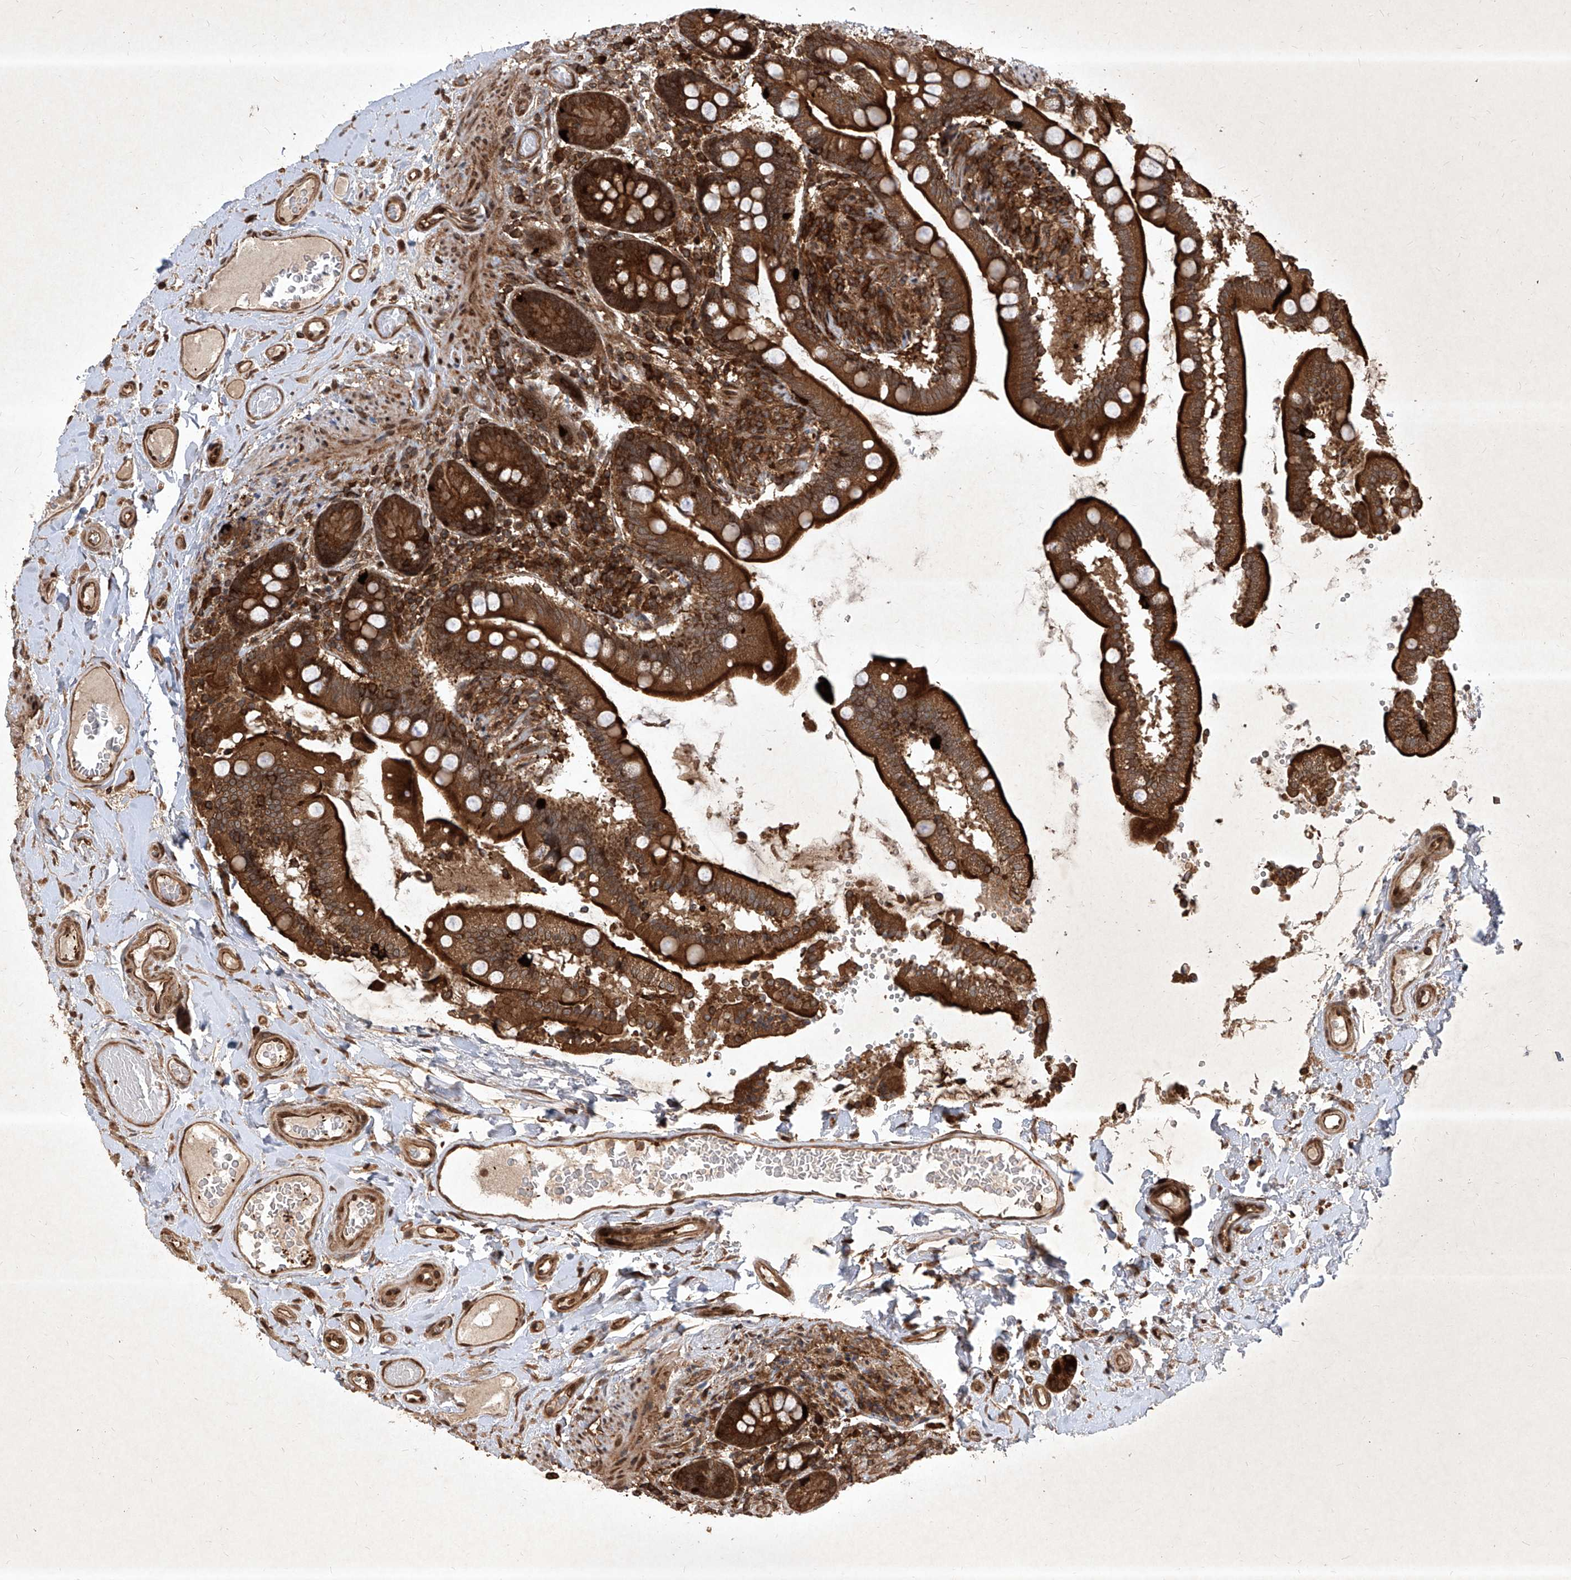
{"staining": {"intensity": "strong", "quantity": ">75%", "location": "cytoplasmic/membranous"}, "tissue": "small intestine", "cell_type": "Glandular cells", "image_type": "normal", "snomed": [{"axis": "morphology", "description": "Normal tissue, NOS"}, {"axis": "topography", "description": "Small intestine"}], "caption": "This photomicrograph shows IHC staining of normal small intestine, with high strong cytoplasmic/membranous staining in approximately >75% of glandular cells.", "gene": "MAGED2", "patient": {"sex": "female", "age": 64}}